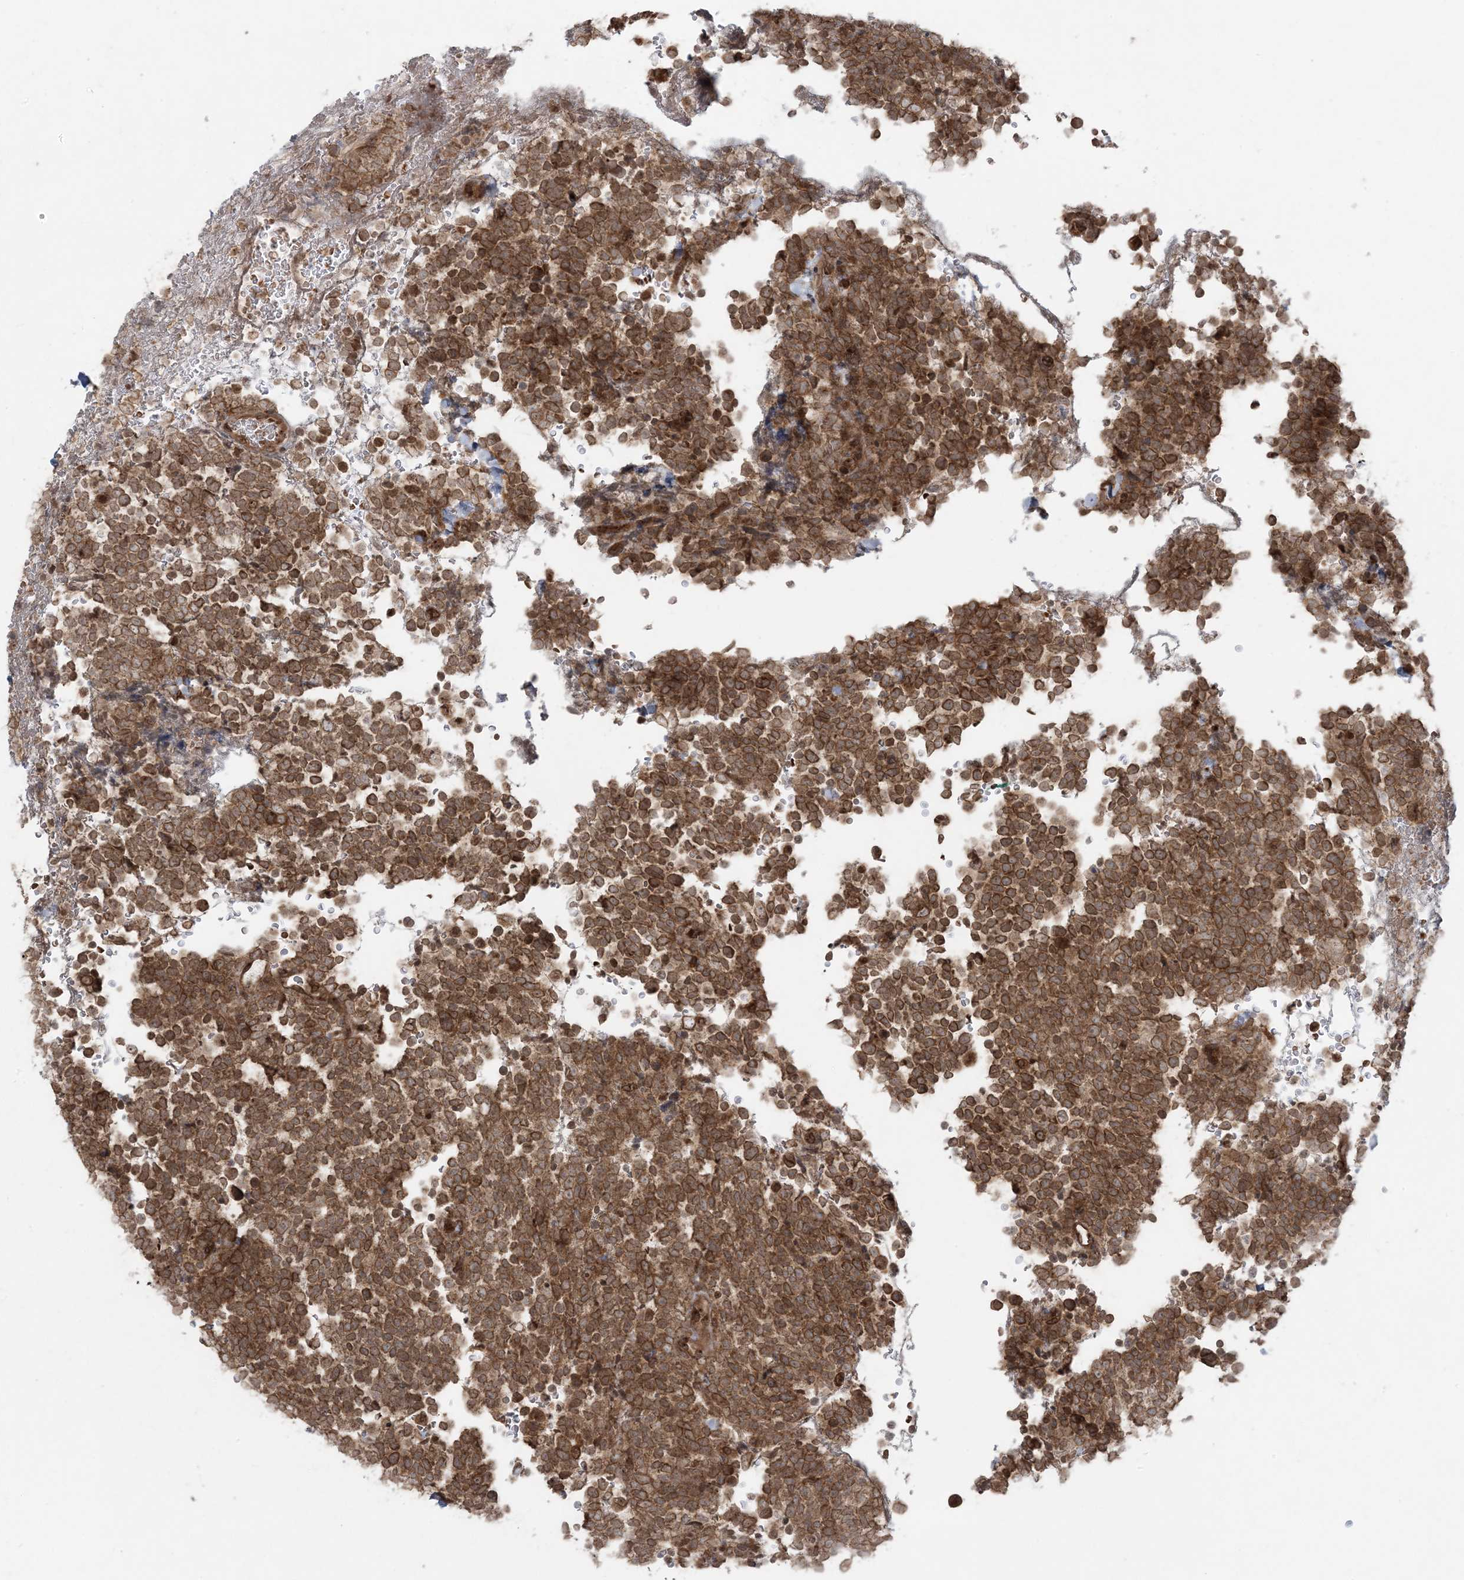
{"staining": {"intensity": "strong", "quantity": ">75%", "location": "cytoplasmic/membranous"}, "tissue": "urothelial cancer", "cell_type": "Tumor cells", "image_type": "cancer", "snomed": [{"axis": "morphology", "description": "Urothelial carcinoma, High grade"}, {"axis": "topography", "description": "Urinary bladder"}], "caption": "Brown immunohistochemical staining in human urothelial cancer demonstrates strong cytoplasmic/membranous staining in approximately >75% of tumor cells.", "gene": "DDX19B", "patient": {"sex": "female", "age": 82}}